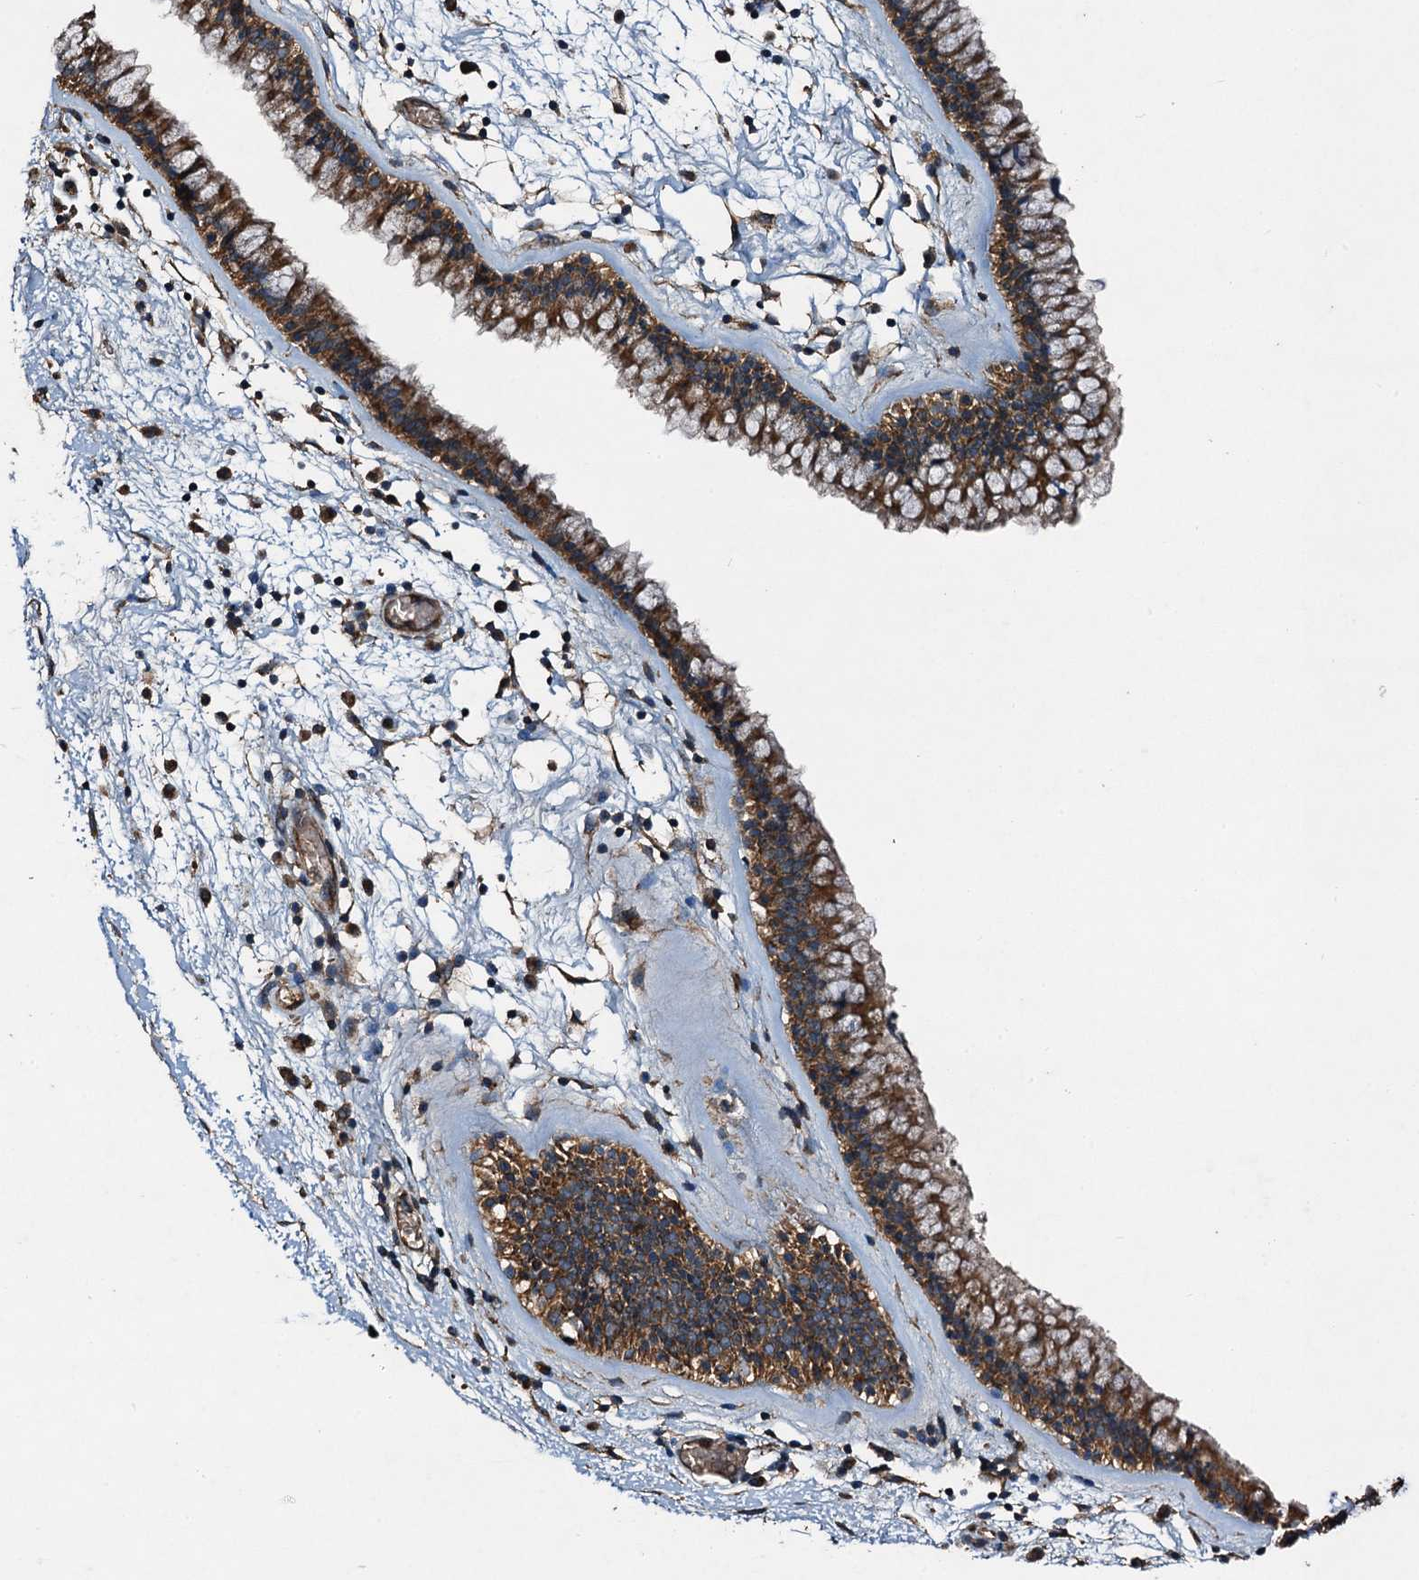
{"staining": {"intensity": "moderate", "quantity": ">75%", "location": "cytoplasmic/membranous"}, "tissue": "nasopharynx", "cell_type": "Respiratory epithelial cells", "image_type": "normal", "snomed": [{"axis": "morphology", "description": "Normal tissue, NOS"}, {"axis": "morphology", "description": "Inflammation, NOS"}, {"axis": "topography", "description": "Nasopharynx"}], "caption": "This image displays immunohistochemistry (IHC) staining of unremarkable human nasopharynx, with medium moderate cytoplasmic/membranous positivity in approximately >75% of respiratory epithelial cells.", "gene": "NDUFA13", "patient": {"sex": "male", "age": 48}}